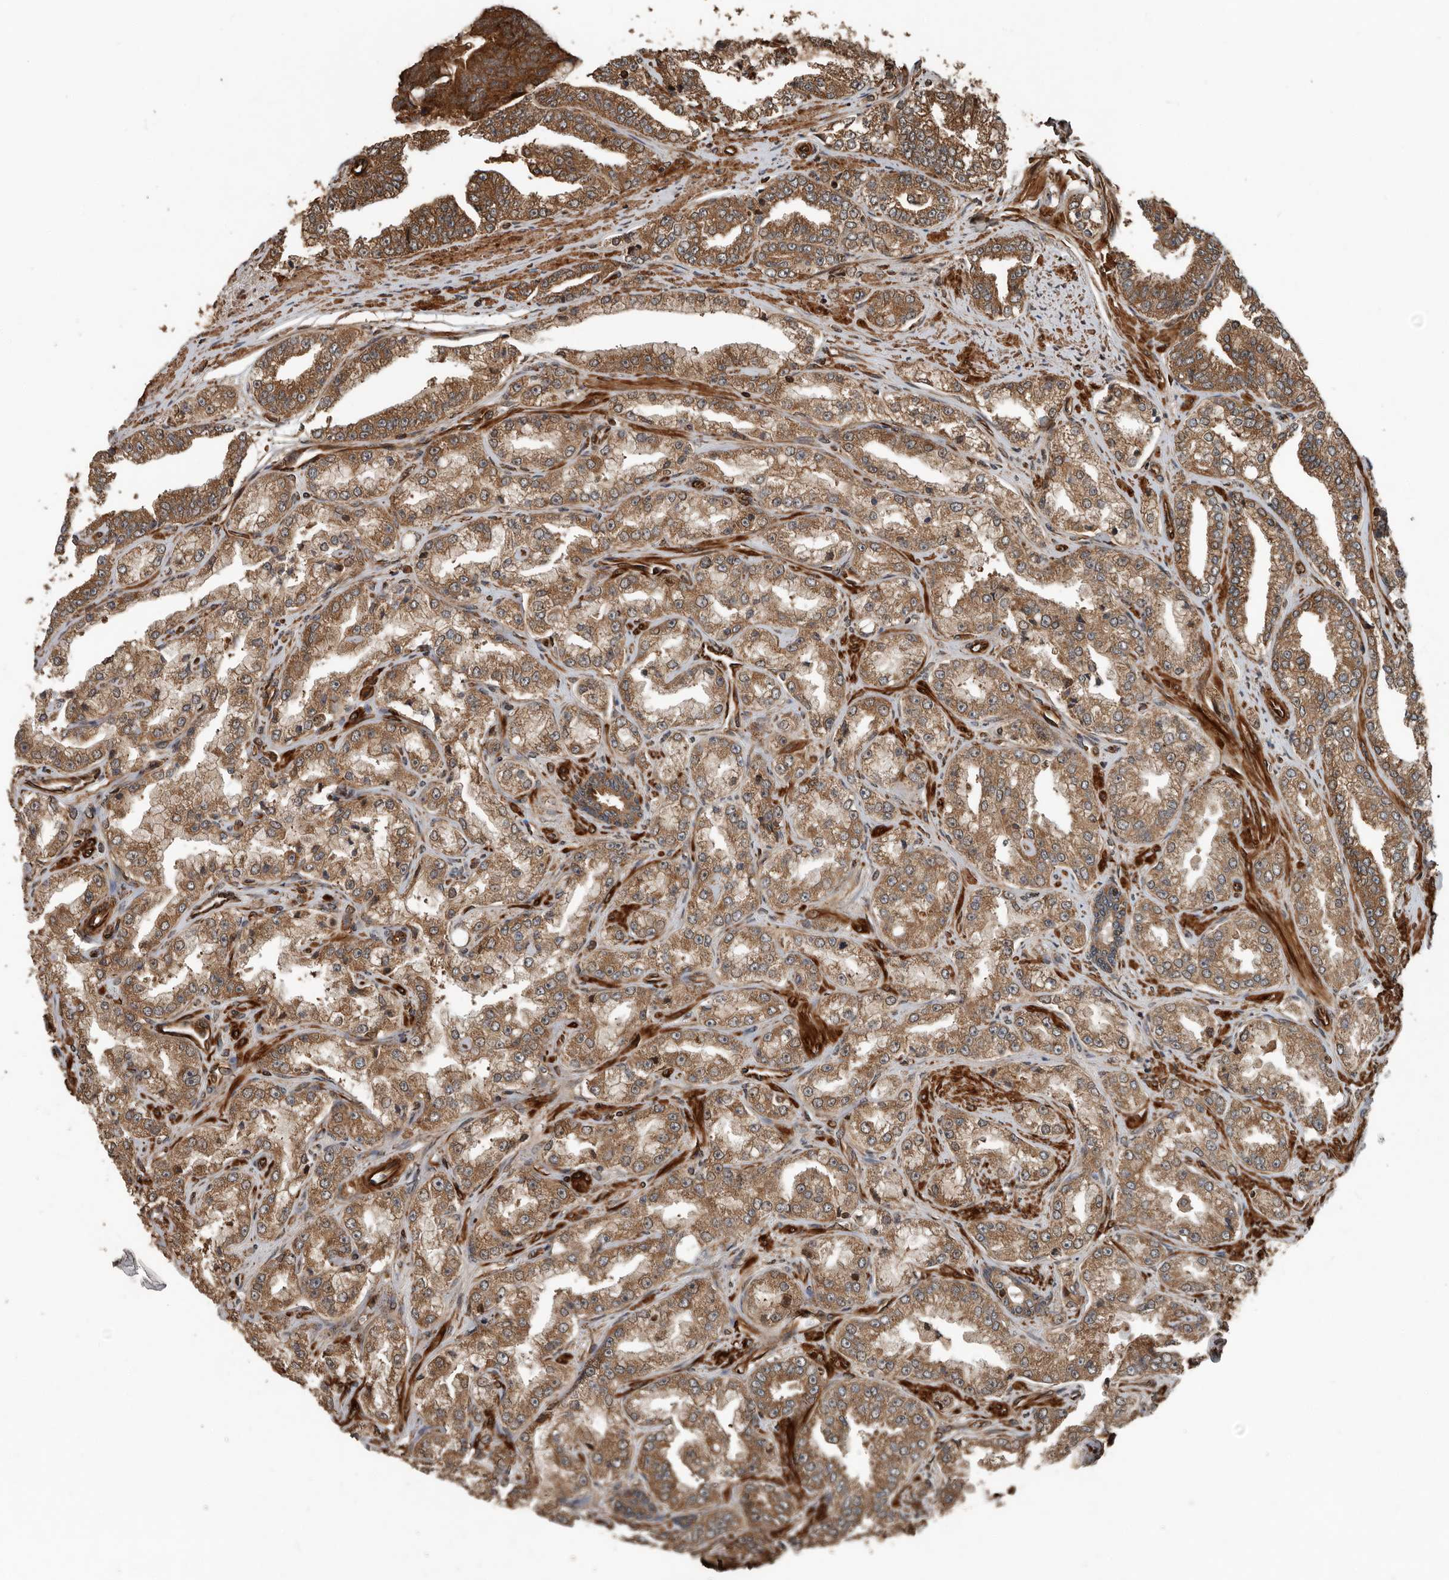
{"staining": {"intensity": "moderate", "quantity": ">75%", "location": "cytoplasmic/membranous"}, "tissue": "prostate cancer", "cell_type": "Tumor cells", "image_type": "cancer", "snomed": [{"axis": "morphology", "description": "Adenocarcinoma, High grade"}, {"axis": "topography", "description": "Prostate"}], "caption": "Prostate adenocarcinoma (high-grade) stained for a protein displays moderate cytoplasmic/membranous positivity in tumor cells. The staining is performed using DAB (3,3'-diaminobenzidine) brown chromogen to label protein expression. The nuclei are counter-stained blue using hematoxylin.", "gene": "YOD1", "patient": {"sex": "male", "age": 71}}